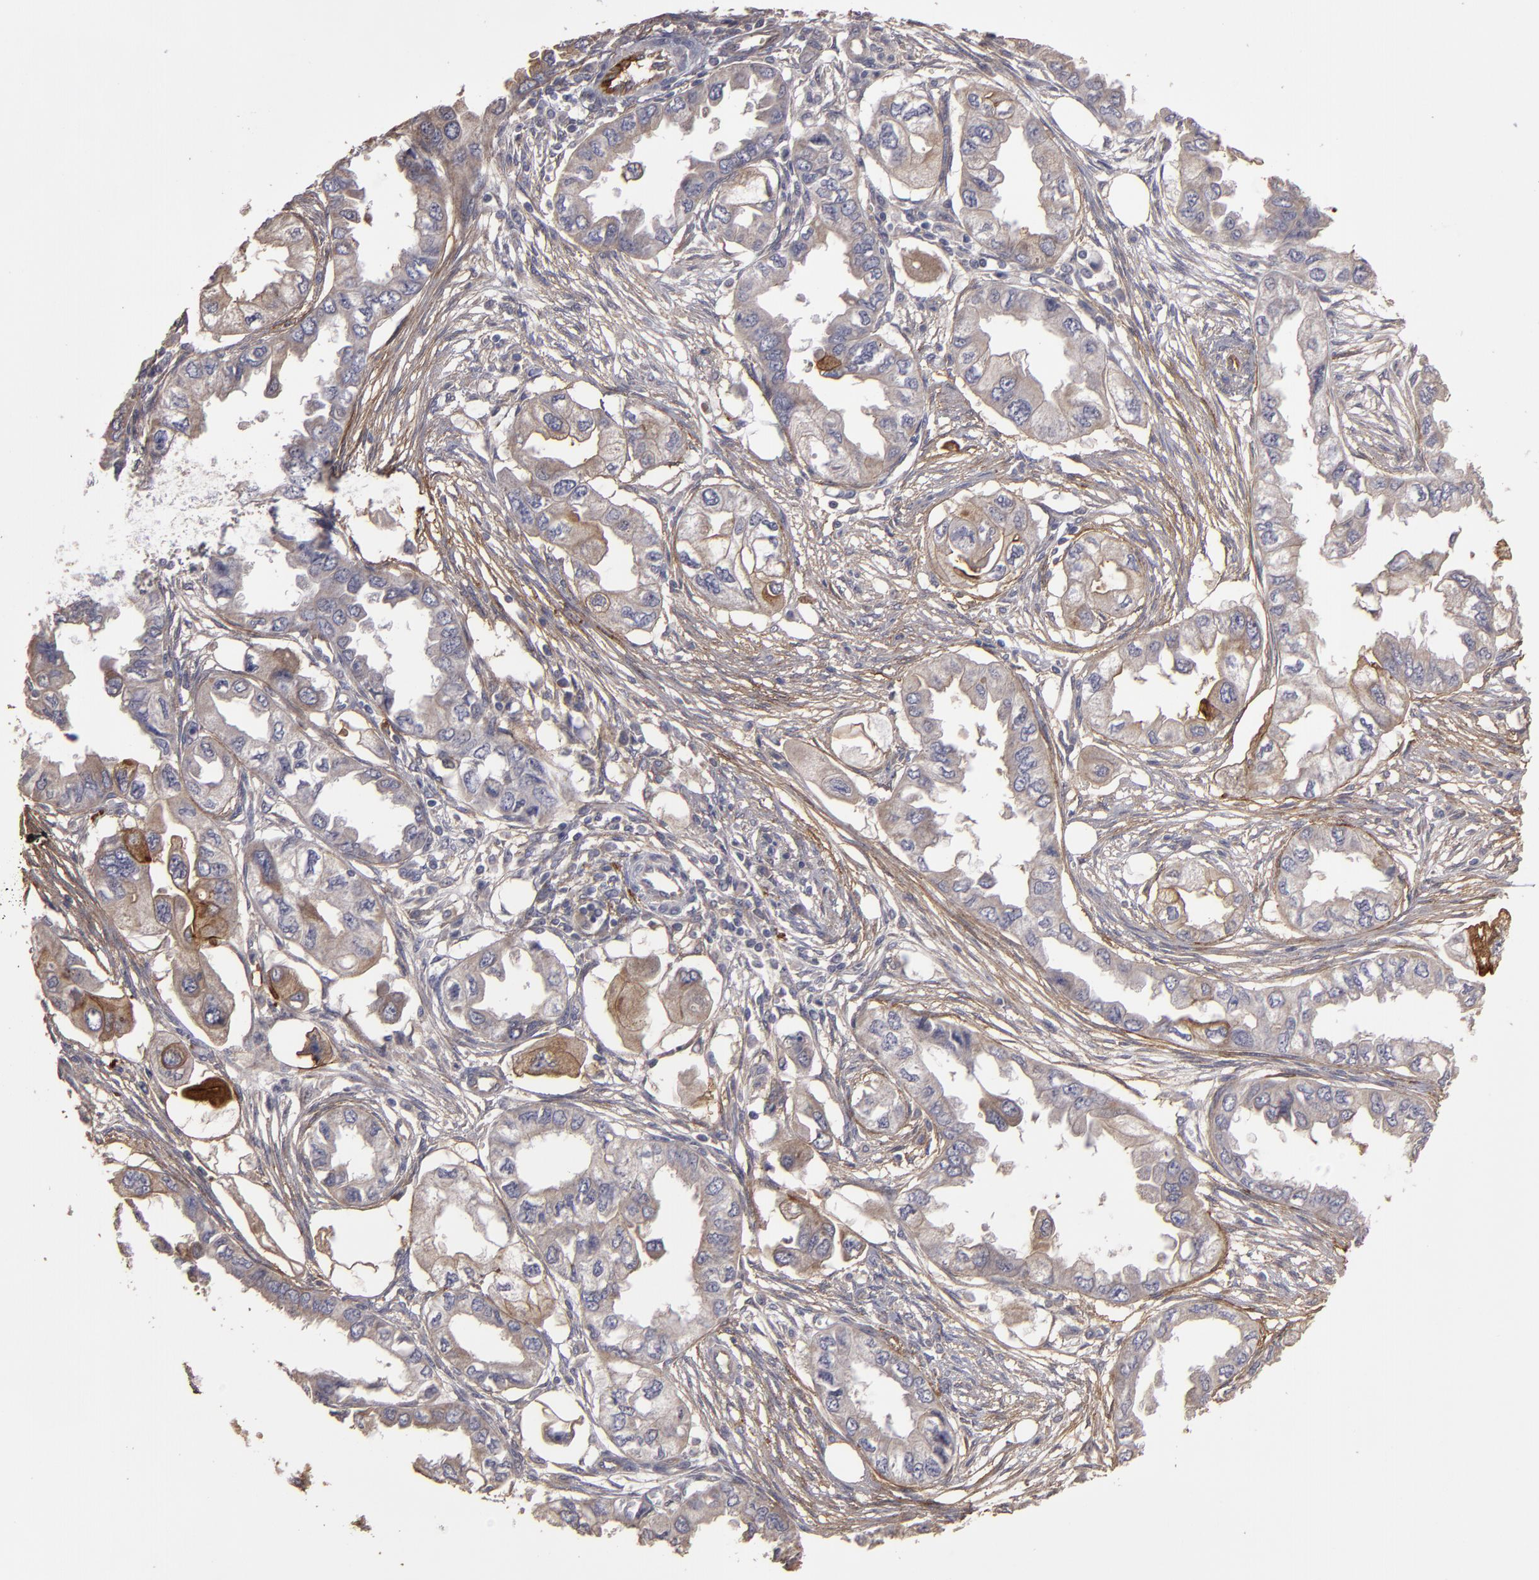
{"staining": {"intensity": "moderate", "quantity": ">75%", "location": "cytoplasmic/membranous"}, "tissue": "endometrial cancer", "cell_type": "Tumor cells", "image_type": "cancer", "snomed": [{"axis": "morphology", "description": "Adenocarcinoma, NOS"}, {"axis": "topography", "description": "Endometrium"}], "caption": "Immunohistochemical staining of endometrial cancer reveals medium levels of moderate cytoplasmic/membranous staining in about >75% of tumor cells. (IHC, brightfield microscopy, high magnification).", "gene": "CD55", "patient": {"sex": "female", "age": 67}}